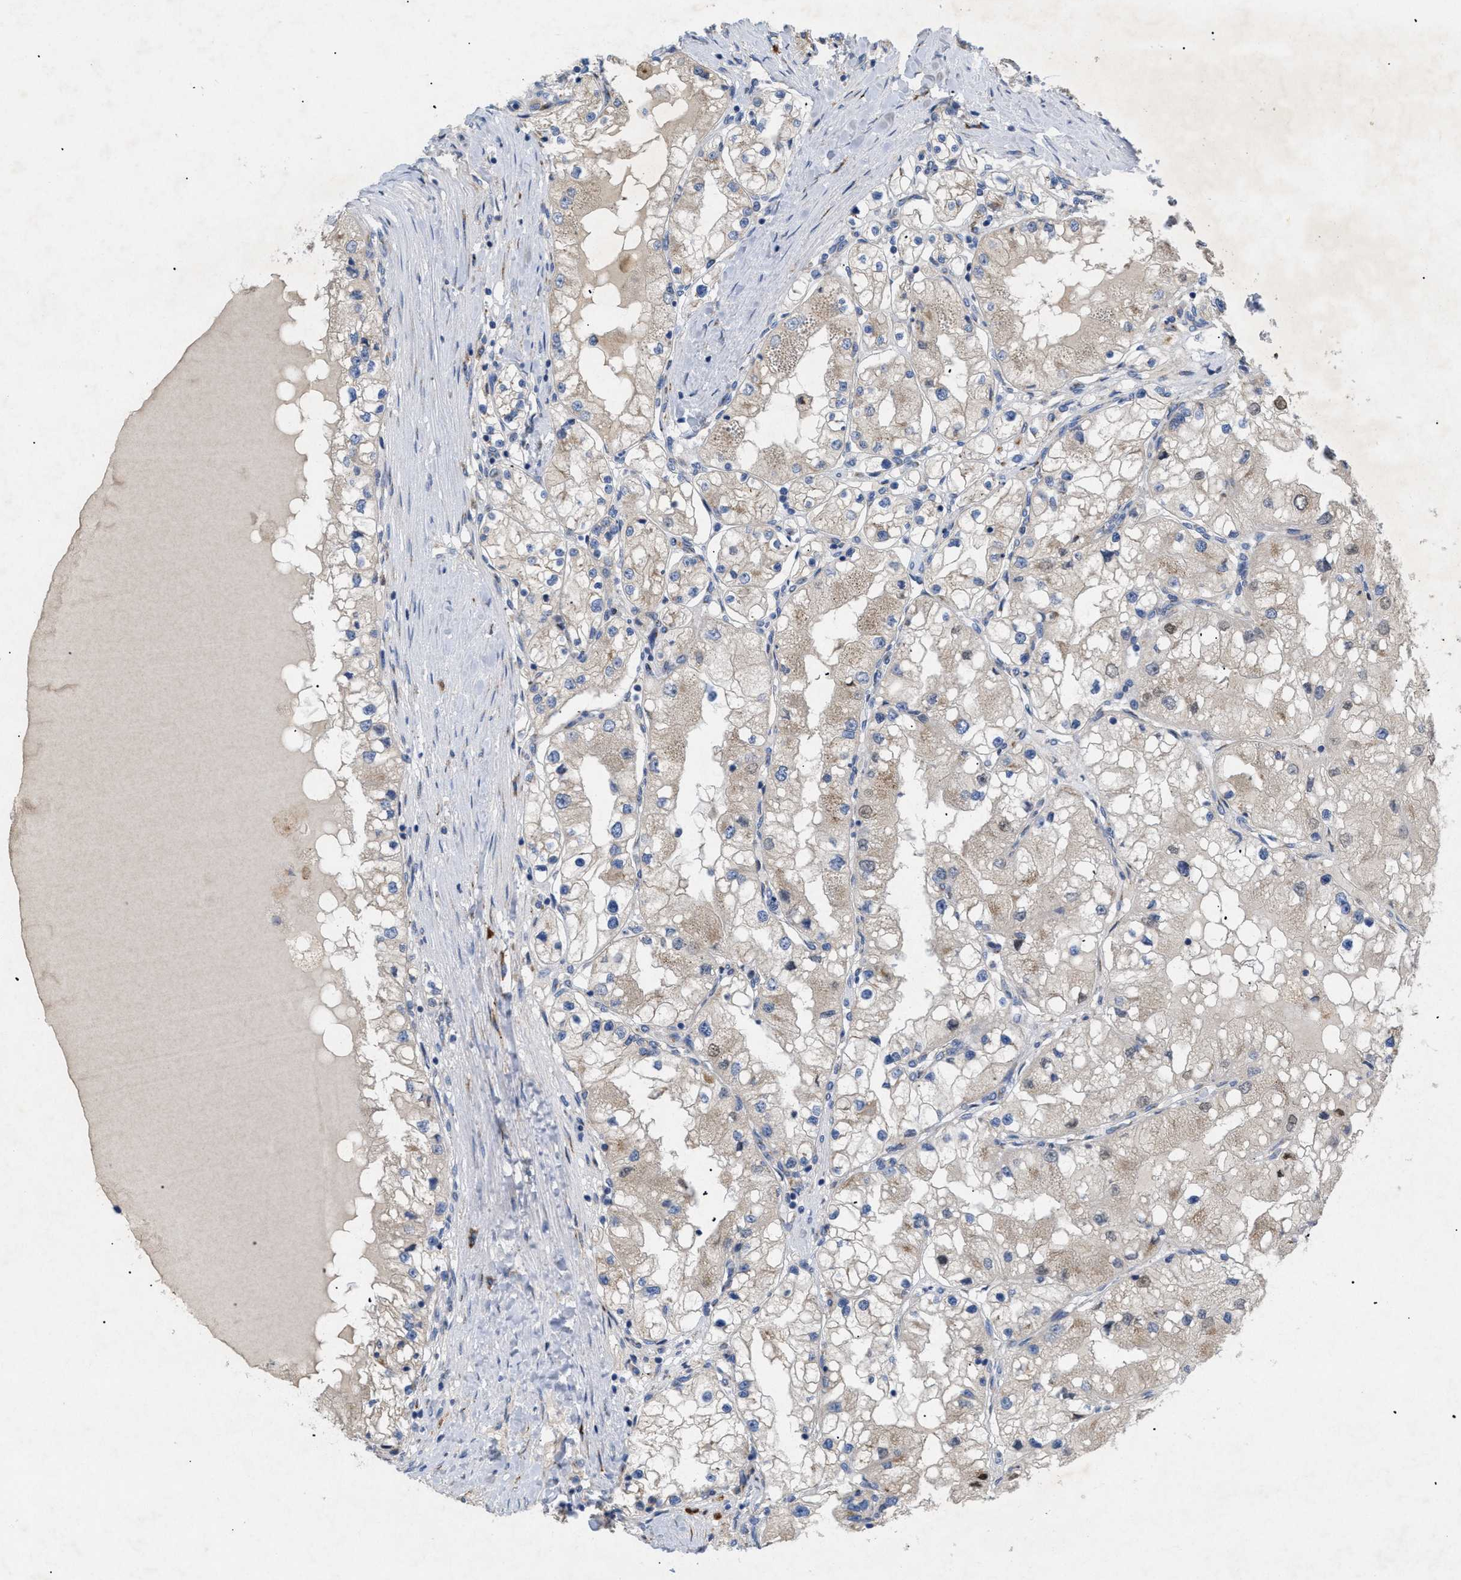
{"staining": {"intensity": "weak", "quantity": ">75%", "location": "cytoplasmic/membranous"}, "tissue": "renal cancer", "cell_type": "Tumor cells", "image_type": "cancer", "snomed": [{"axis": "morphology", "description": "Adenocarcinoma, NOS"}, {"axis": "topography", "description": "Kidney"}], "caption": "Protein expression analysis of renal cancer (adenocarcinoma) shows weak cytoplasmic/membranous staining in approximately >75% of tumor cells. Nuclei are stained in blue.", "gene": "SLC50A1", "patient": {"sex": "male", "age": 68}}